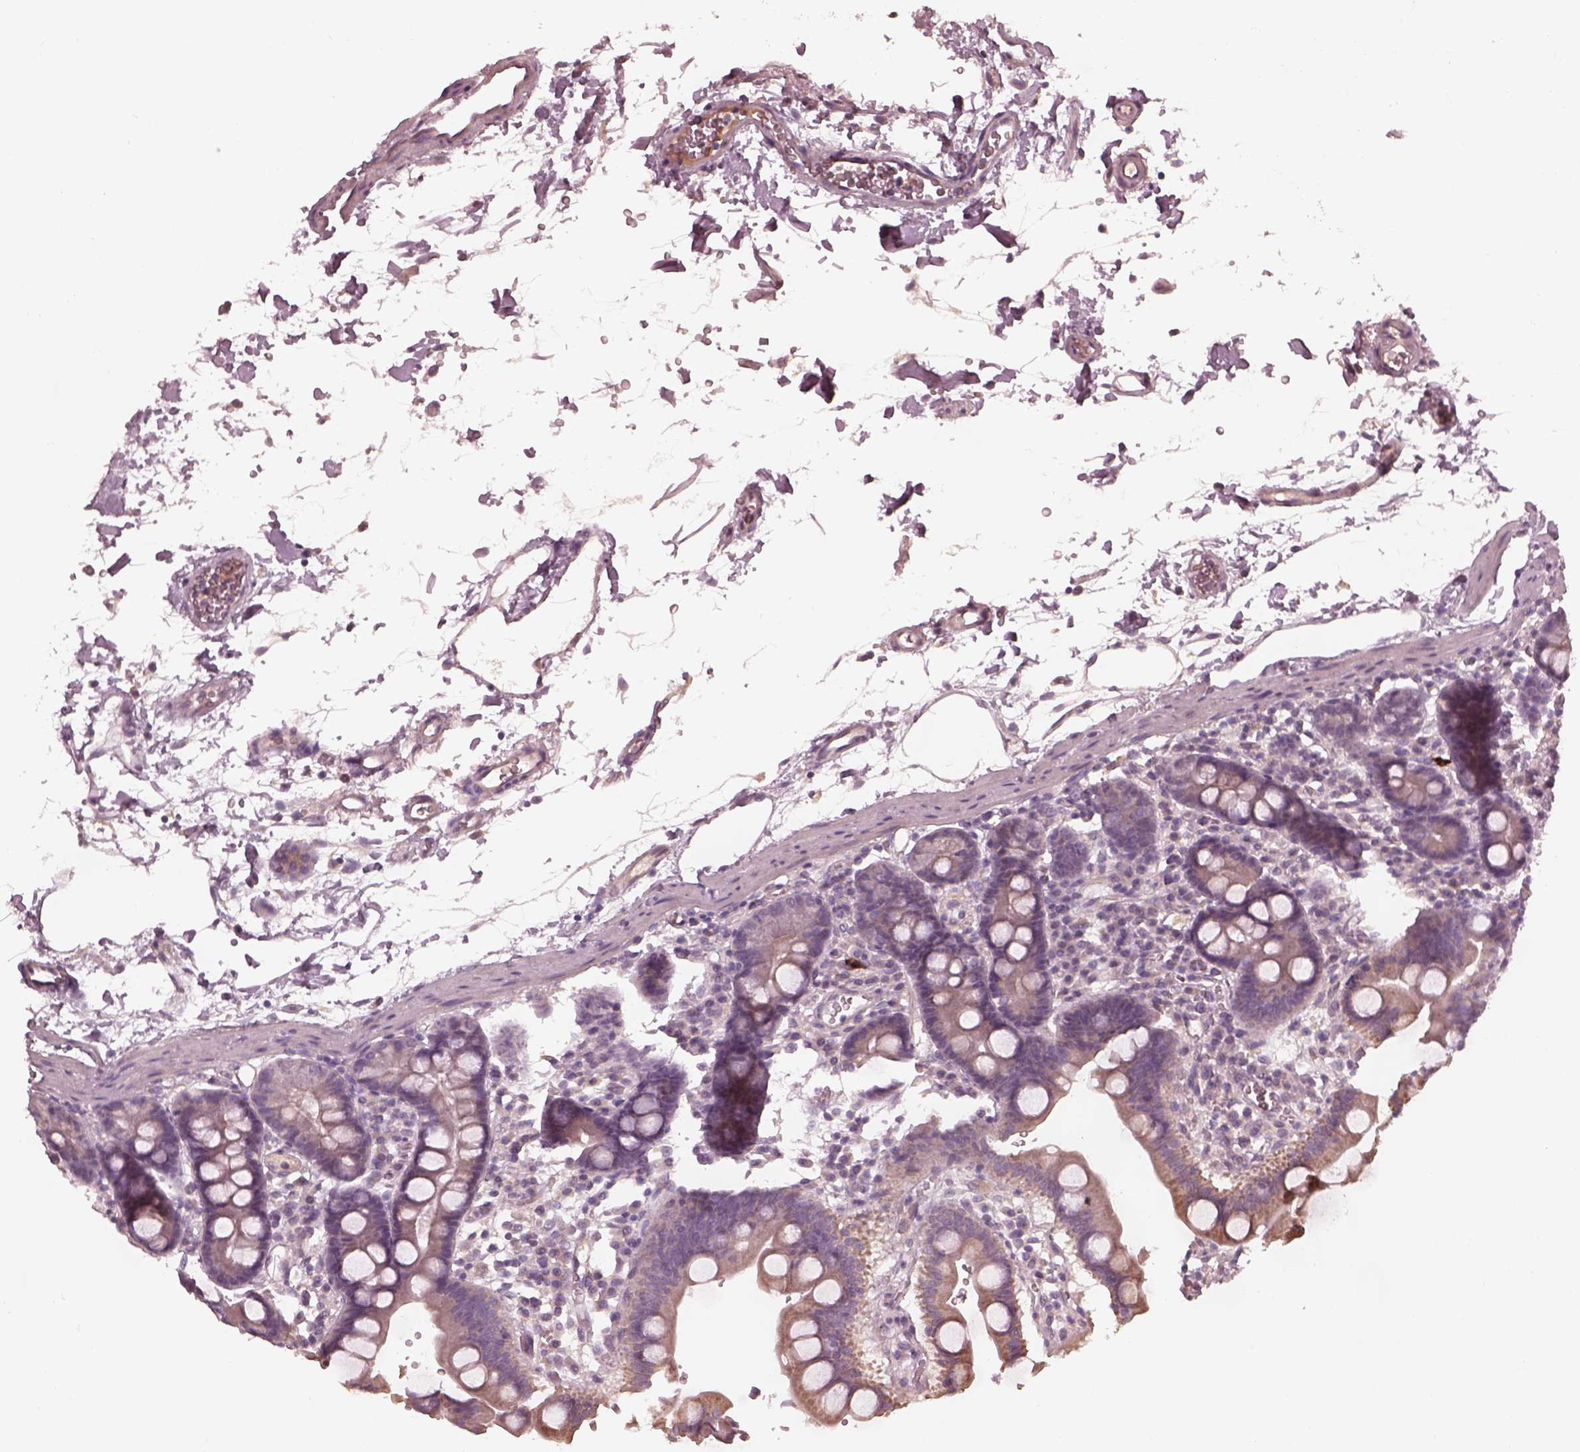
{"staining": {"intensity": "moderate", "quantity": "25%-75%", "location": "cytoplasmic/membranous"}, "tissue": "duodenum", "cell_type": "Glandular cells", "image_type": "normal", "snomed": [{"axis": "morphology", "description": "Normal tissue, NOS"}, {"axis": "topography", "description": "Duodenum"}], "caption": "An immunohistochemistry (IHC) micrograph of benign tissue is shown. Protein staining in brown labels moderate cytoplasmic/membranous positivity in duodenum within glandular cells.", "gene": "VWA5B1", "patient": {"sex": "male", "age": 59}}